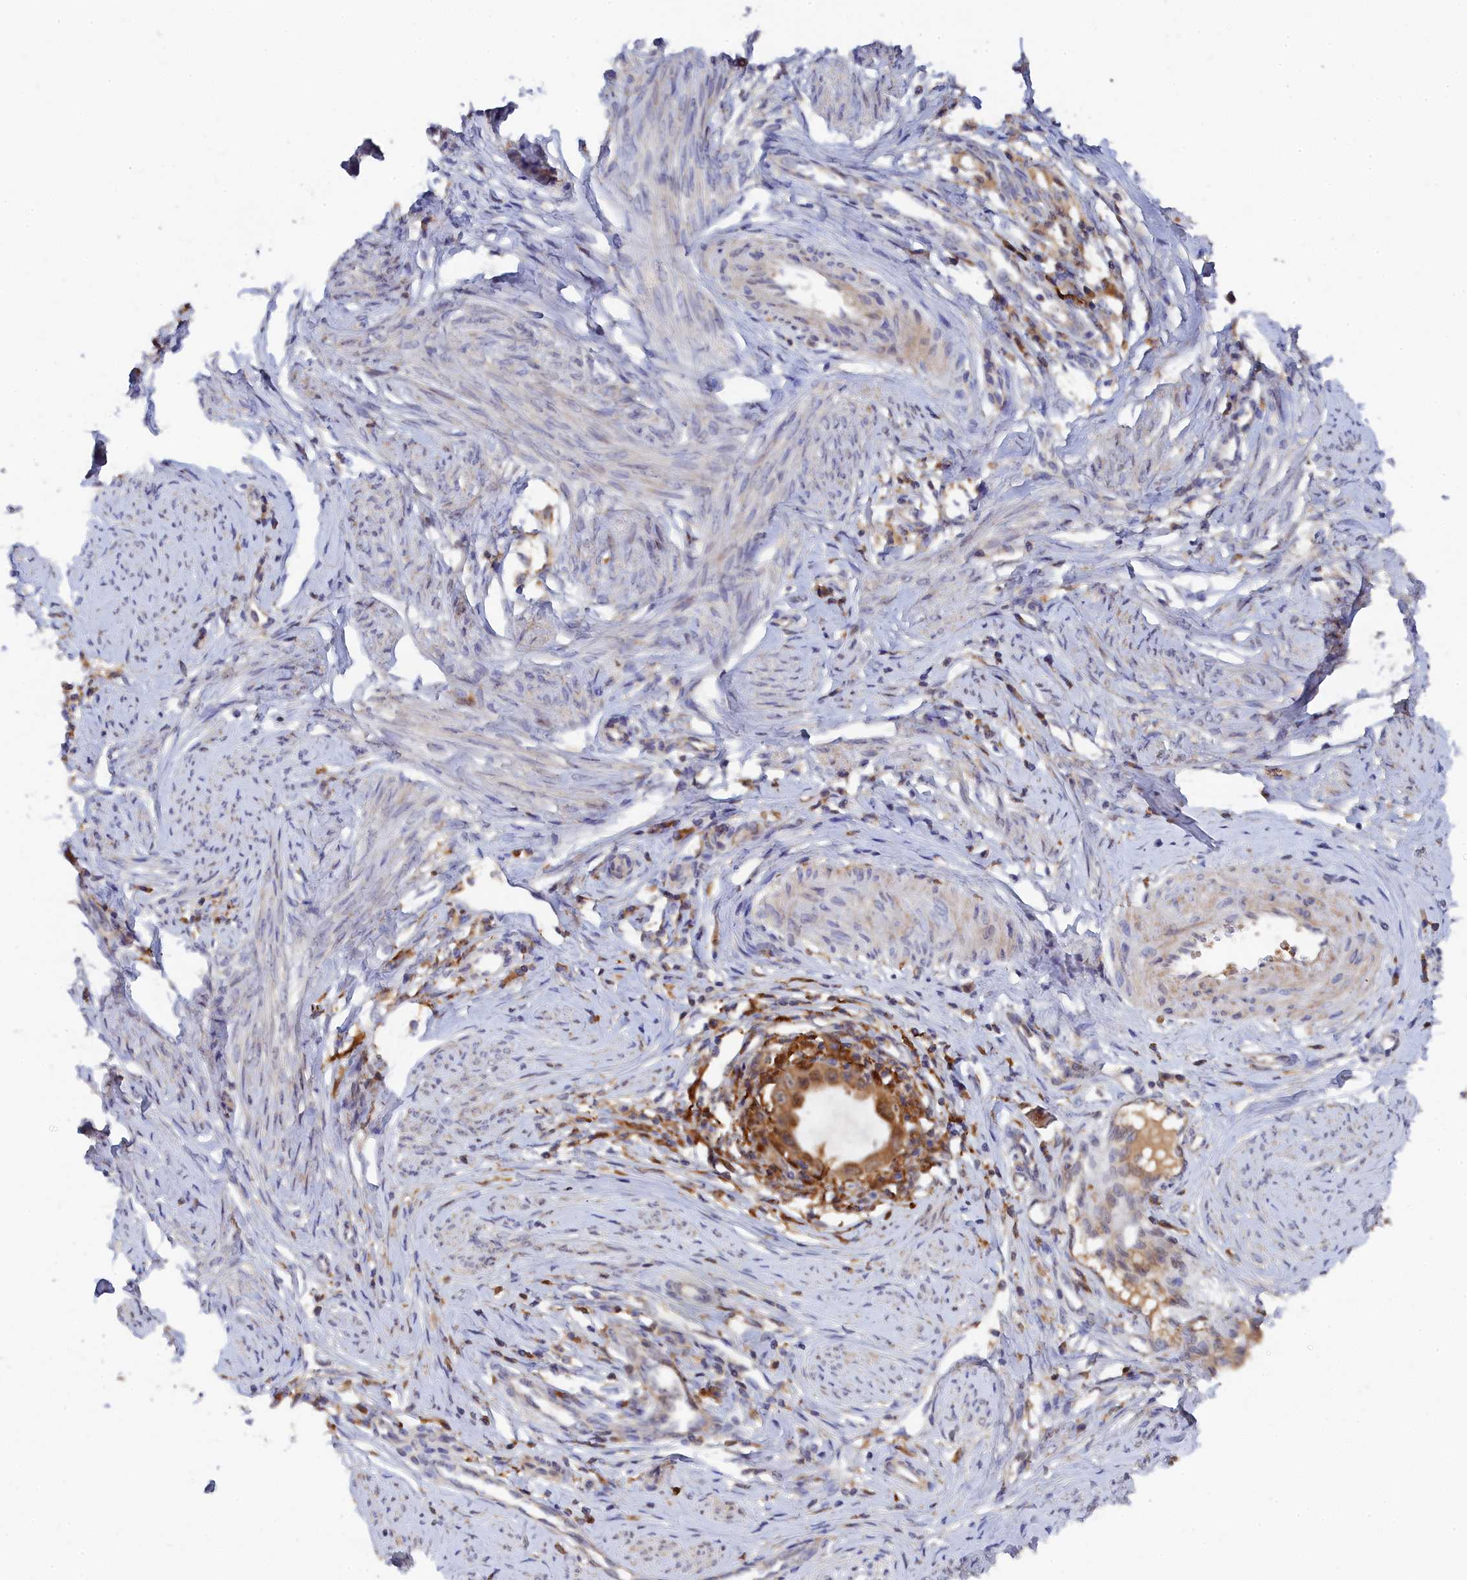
{"staining": {"intensity": "moderate", "quantity": ">75%", "location": "cytoplasmic/membranous"}, "tissue": "cervical cancer", "cell_type": "Tumor cells", "image_type": "cancer", "snomed": [{"axis": "morphology", "description": "Adenocarcinoma, NOS"}, {"axis": "topography", "description": "Cervix"}], "caption": "Immunohistochemical staining of cervical cancer (adenocarcinoma) reveals medium levels of moderate cytoplasmic/membranous protein staining in approximately >75% of tumor cells. (IHC, brightfield microscopy, high magnification).", "gene": "SPATA5L1", "patient": {"sex": "female", "age": 36}}